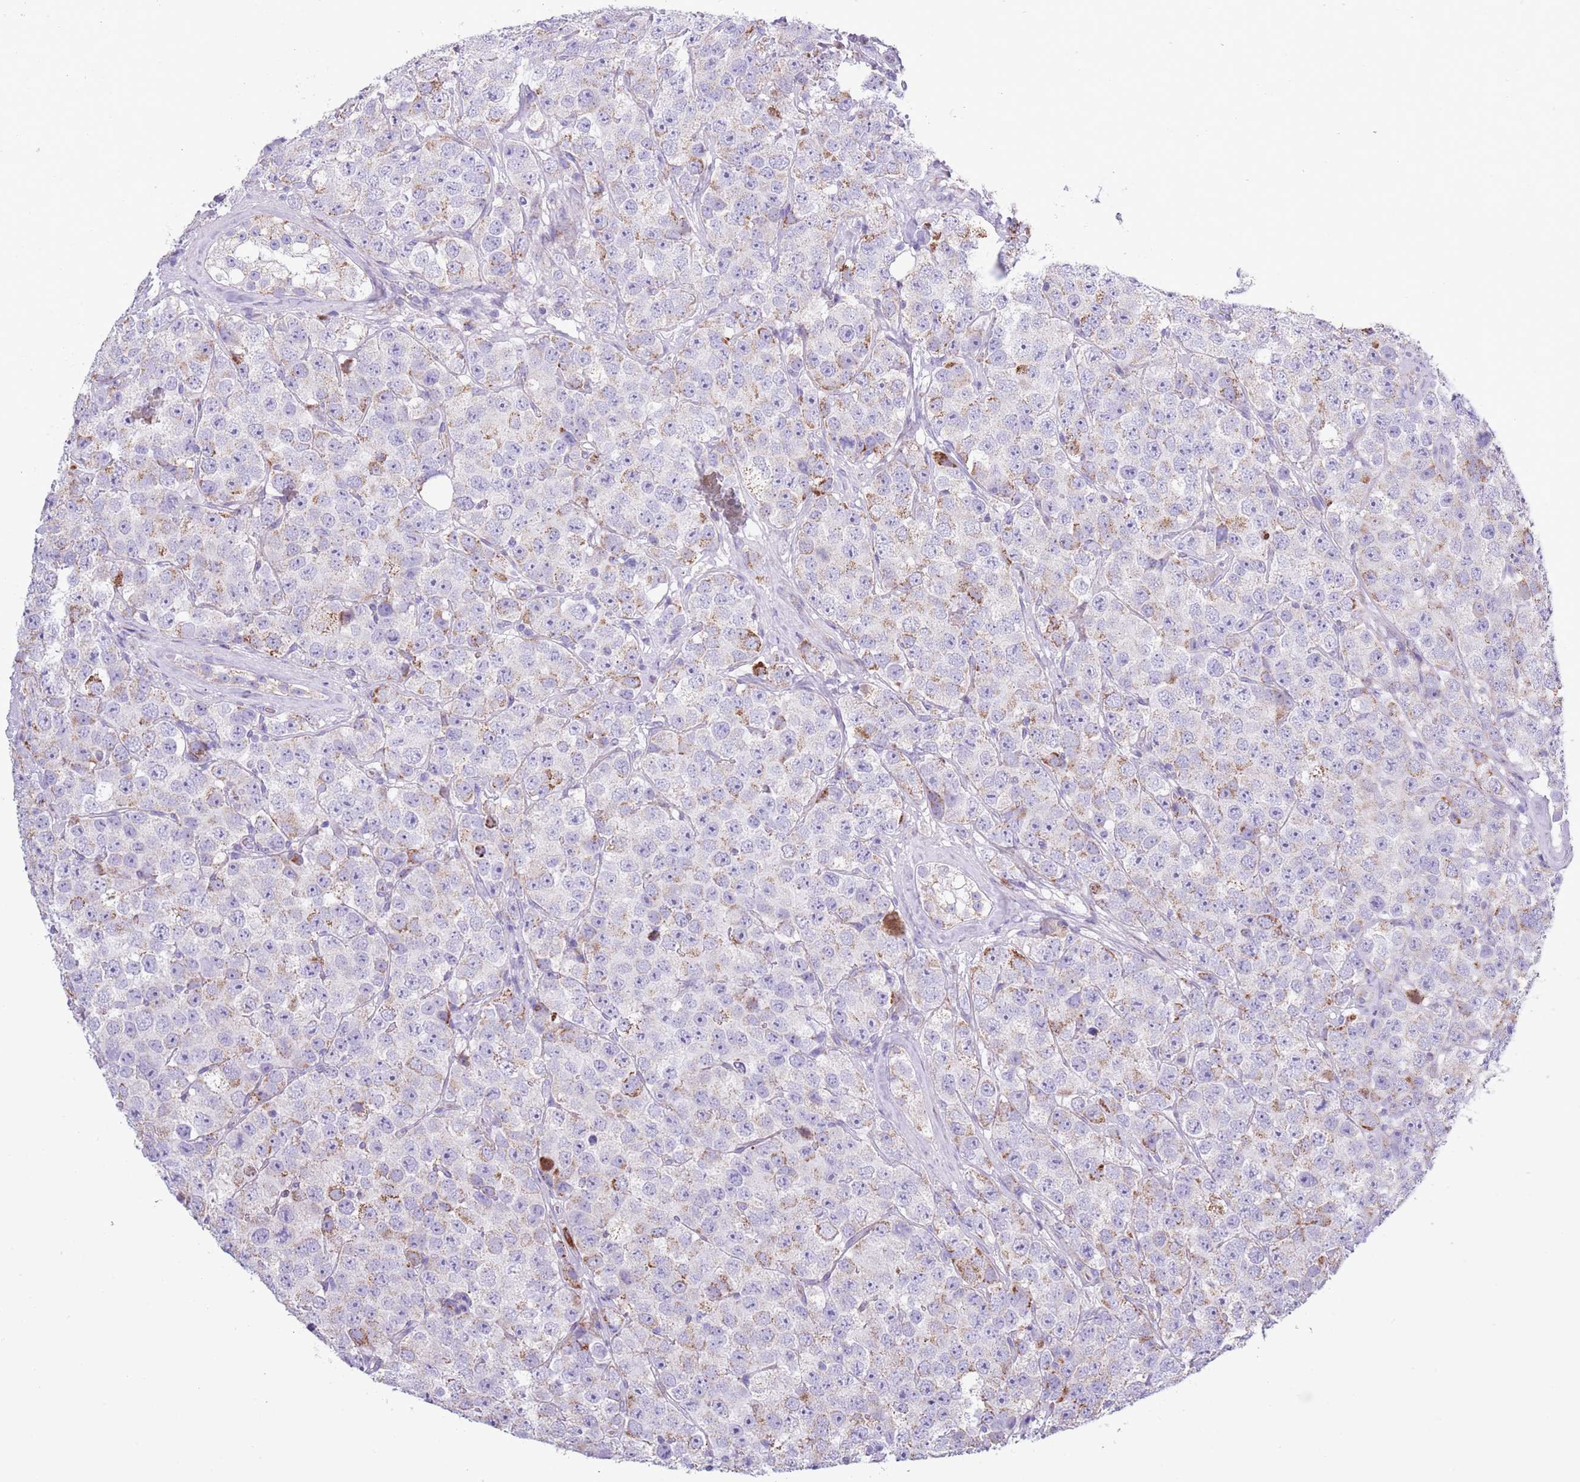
{"staining": {"intensity": "moderate", "quantity": "<25%", "location": "cytoplasmic/membranous"}, "tissue": "testis cancer", "cell_type": "Tumor cells", "image_type": "cancer", "snomed": [{"axis": "morphology", "description": "Seminoma, NOS"}, {"axis": "topography", "description": "Testis"}], "caption": "An immunohistochemistry (IHC) image of neoplastic tissue is shown. Protein staining in brown highlights moderate cytoplasmic/membranous positivity in seminoma (testis) within tumor cells.", "gene": "MOCOS", "patient": {"sex": "male", "age": 28}}